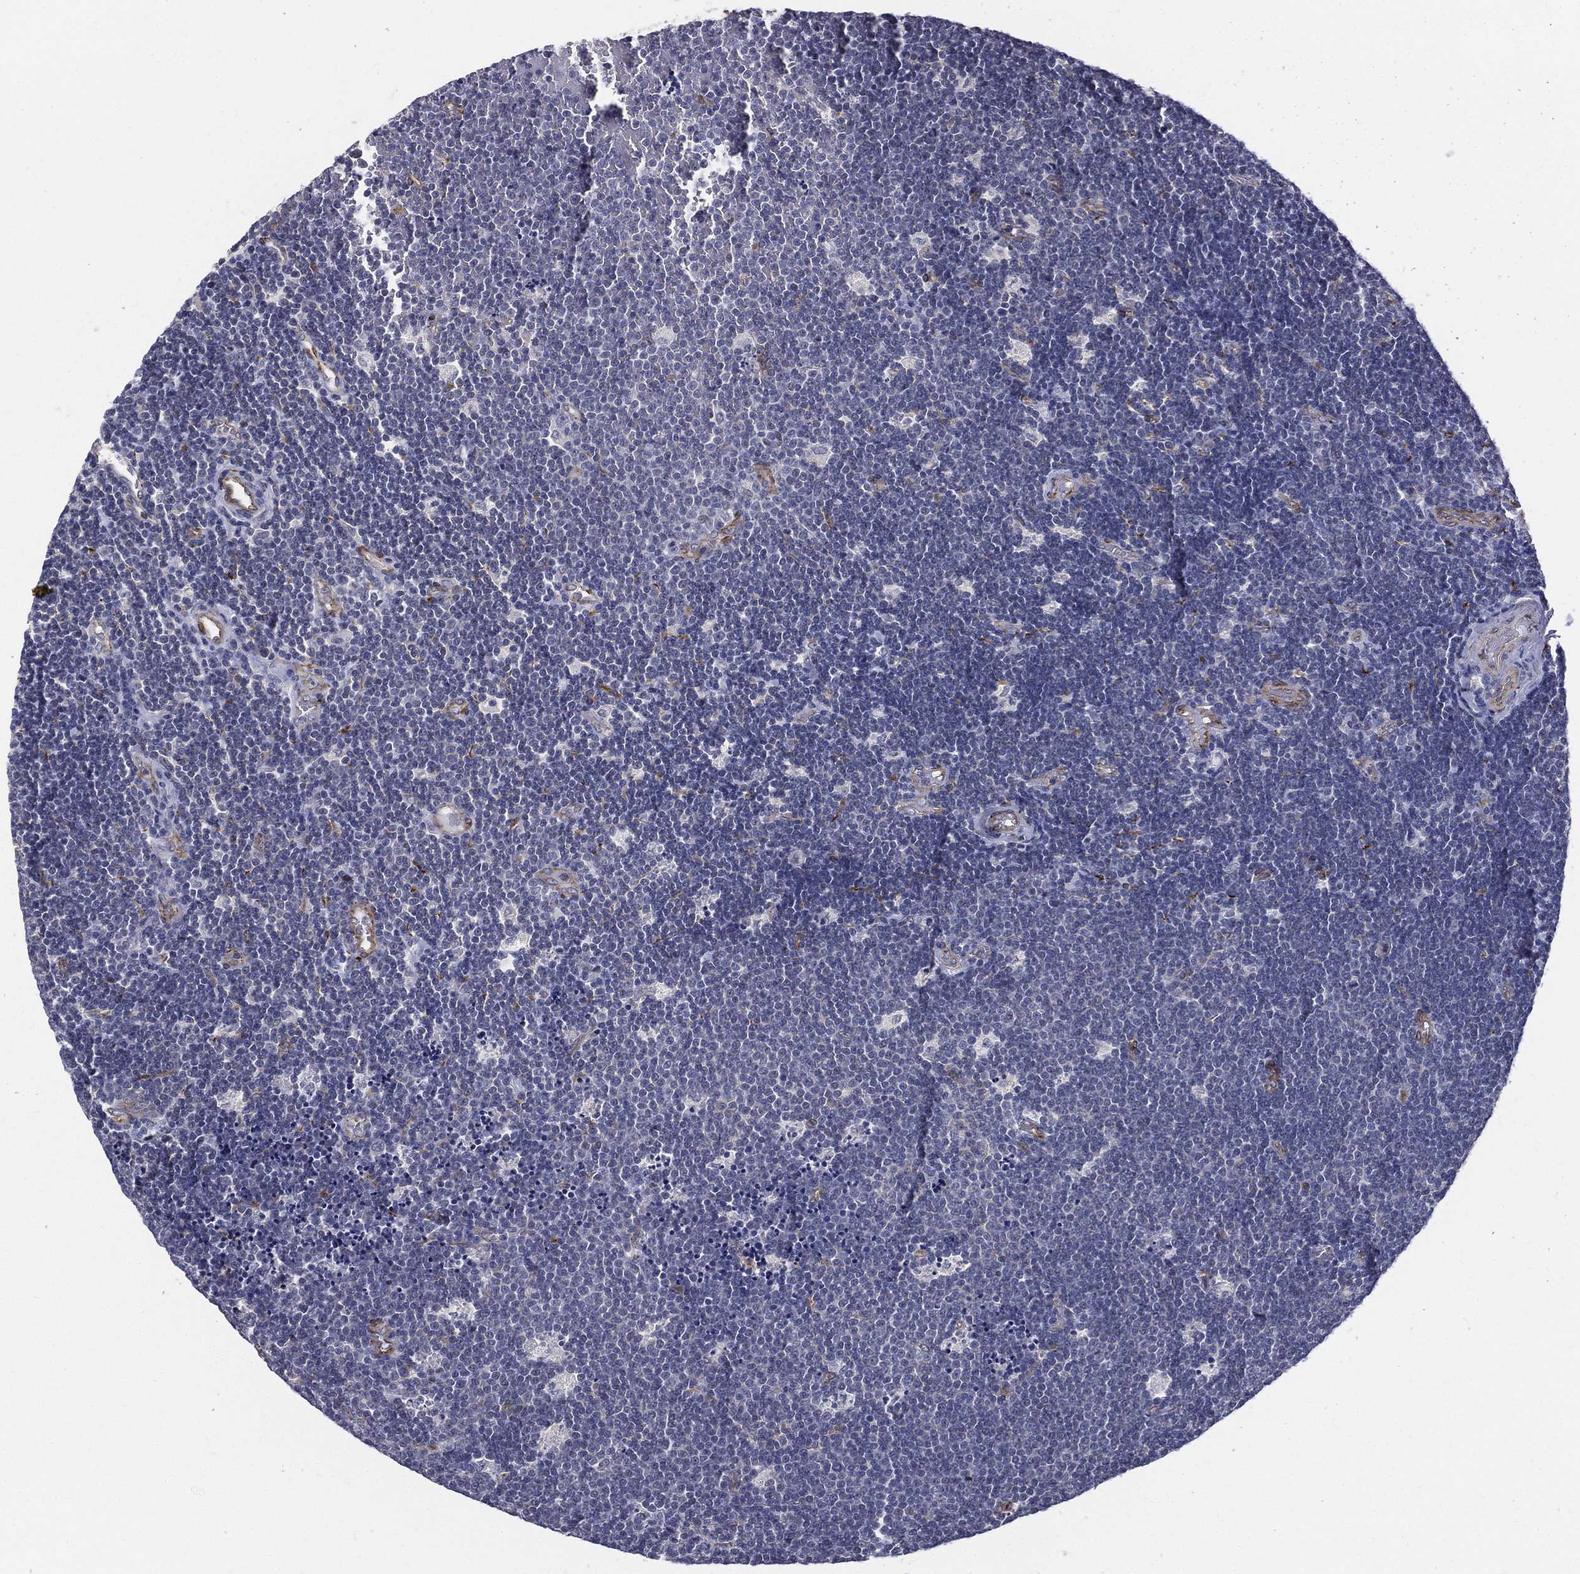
{"staining": {"intensity": "negative", "quantity": "none", "location": "none"}, "tissue": "lymphoma", "cell_type": "Tumor cells", "image_type": "cancer", "snomed": [{"axis": "morphology", "description": "Malignant lymphoma, non-Hodgkin's type, Low grade"}, {"axis": "topography", "description": "Brain"}], "caption": "An IHC micrograph of malignant lymphoma, non-Hodgkin's type (low-grade) is shown. There is no staining in tumor cells of malignant lymphoma, non-Hodgkin's type (low-grade).", "gene": "LRRC56", "patient": {"sex": "female", "age": 66}}